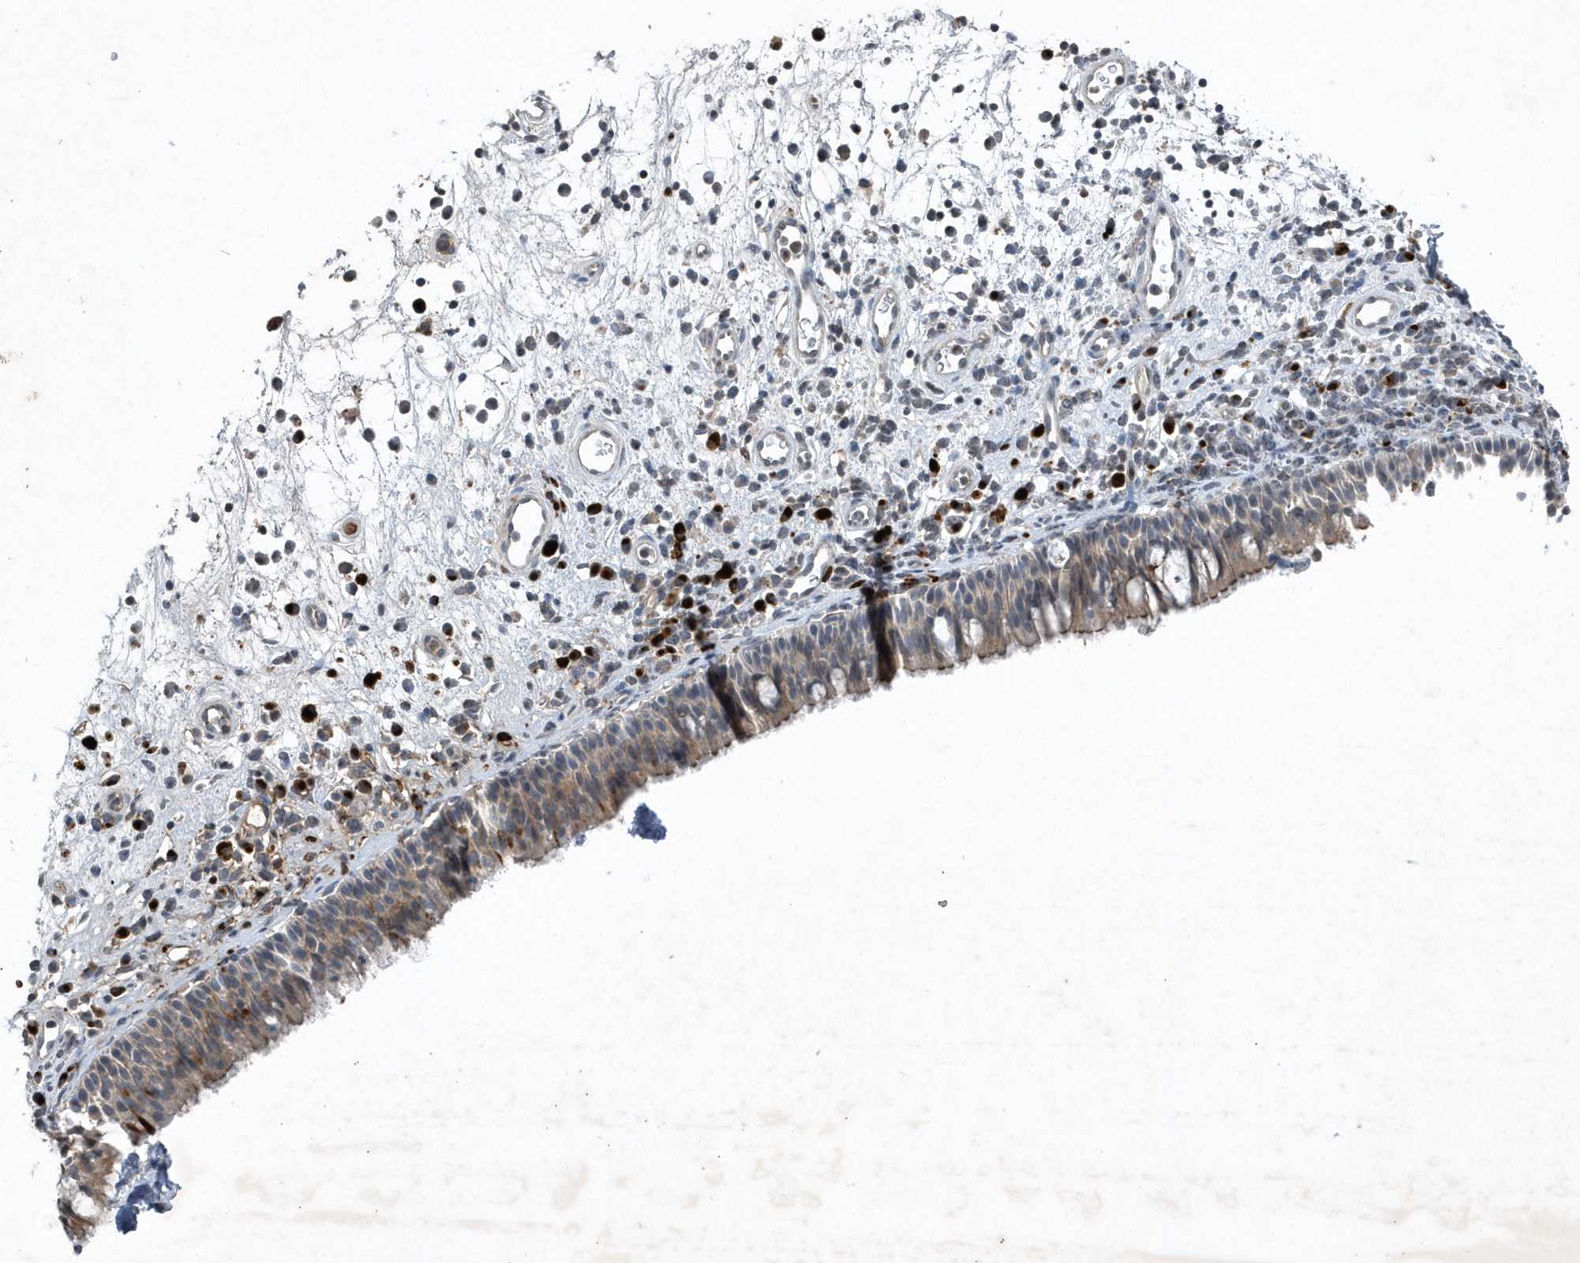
{"staining": {"intensity": "weak", "quantity": "25%-75%", "location": "cytoplasmic/membranous"}, "tissue": "nasopharynx", "cell_type": "Respiratory epithelial cells", "image_type": "normal", "snomed": [{"axis": "morphology", "description": "Normal tissue, NOS"}, {"axis": "morphology", "description": "Inflammation, NOS"}, {"axis": "morphology", "description": "Malignant melanoma, Metastatic site"}, {"axis": "topography", "description": "Nasopharynx"}], "caption": "IHC (DAB (3,3'-diaminobenzidine)) staining of benign nasopharynx demonstrates weak cytoplasmic/membranous protein positivity in about 25%-75% of respiratory epithelial cells.", "gene": "QTRT2", "patient": {"sex": "male", "age": 70}}